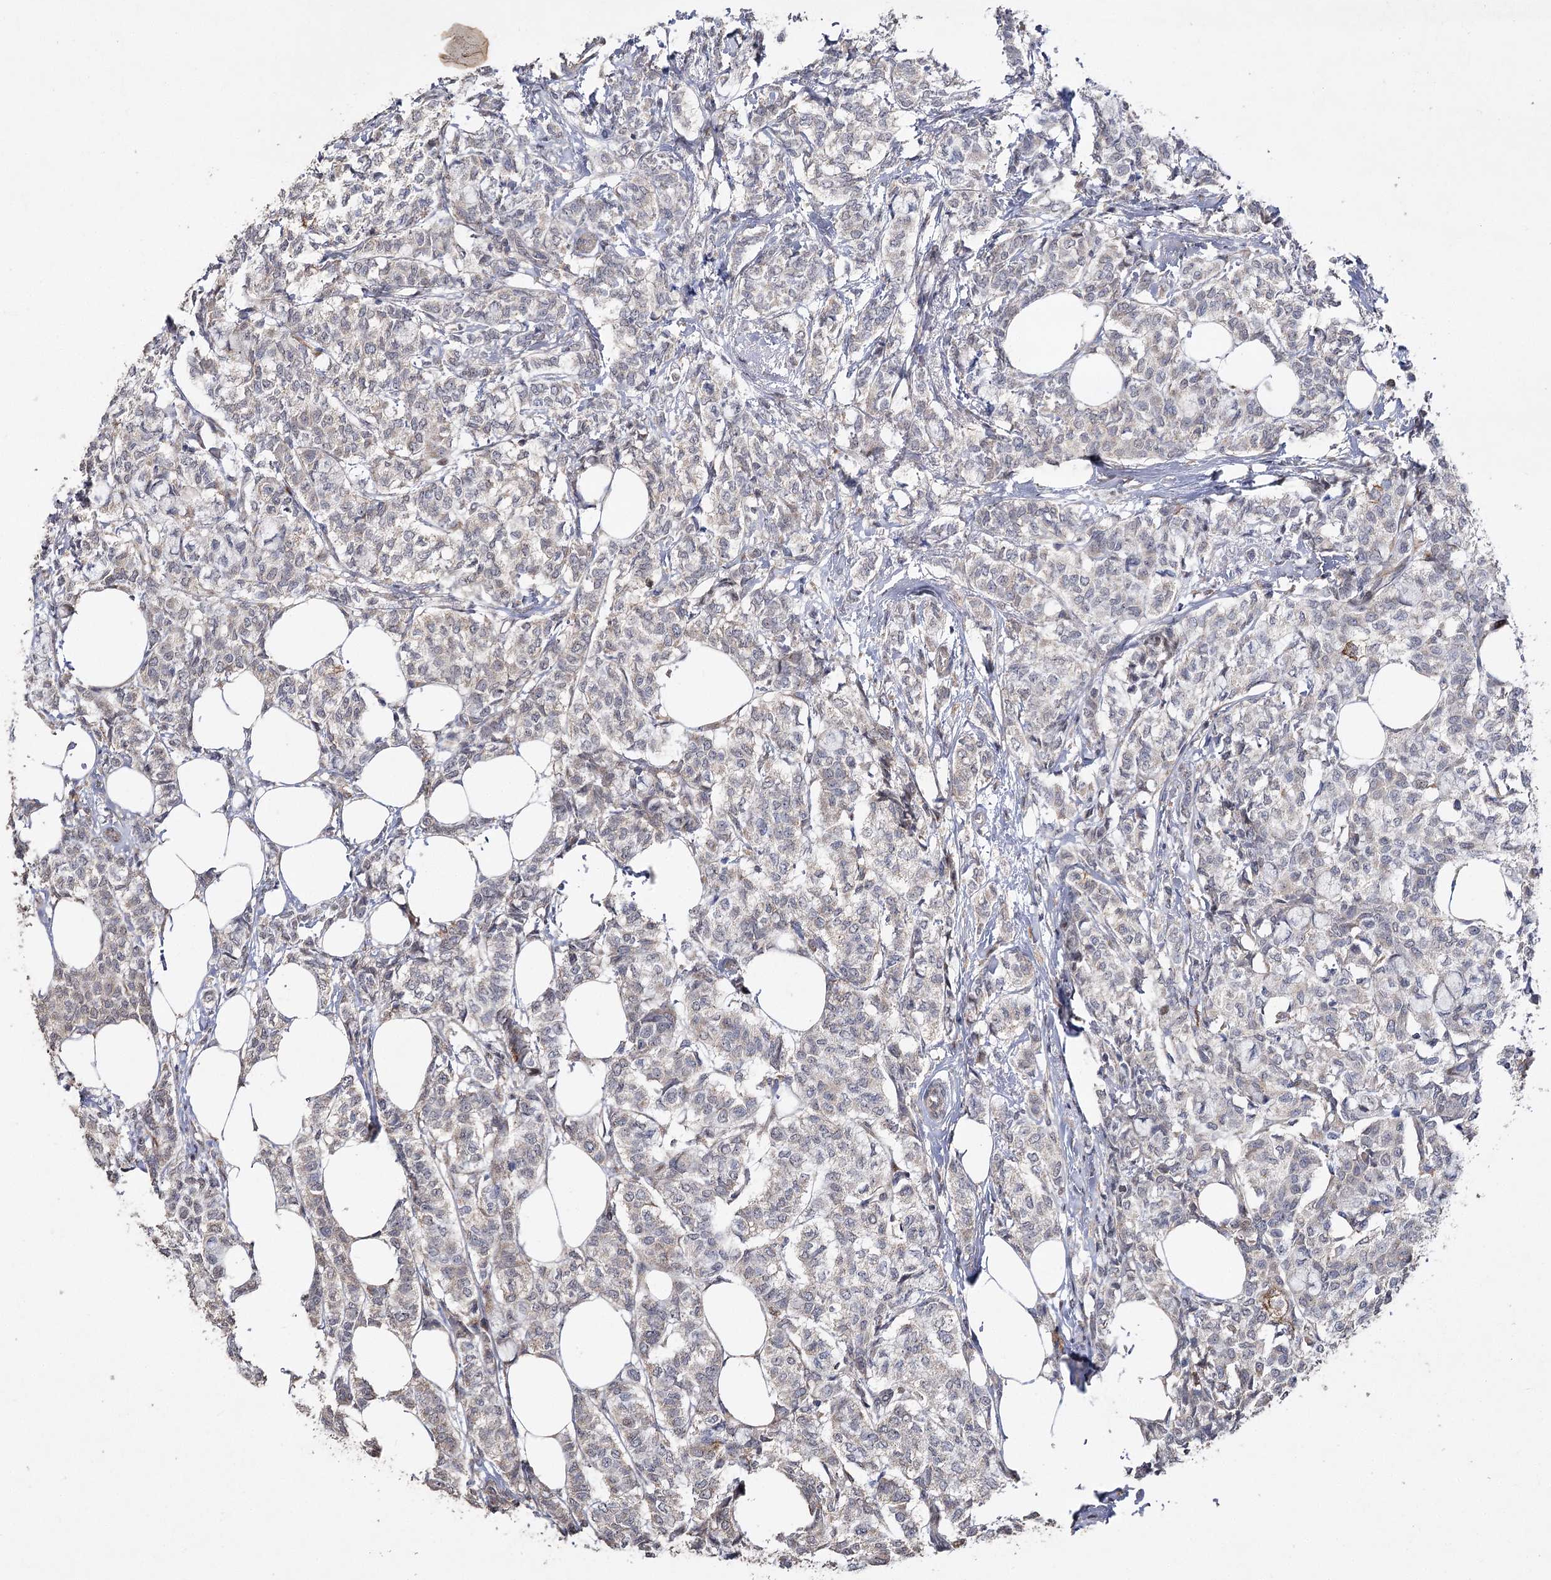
{"staining": {"intensity": "weak", "quantity": "25%-75%", "location": "cytoplasmic/membranous"}, "tissue": "breast cancer", "cell_type": "Tumor cells", "image_type": "cancer", "snomed": [{"axis": "morphology", "description": "Lobular carcinoma"}, {"axis": "topography", "description": "Breast"}], "caption": "Immunohistochemistry micrograph of breast lobular carcinoma stained for a protein (brown), which reveals low levels of weak cytoplasmic/membranous expression in approximately 25%-75% of tumor cells.", "gene": "OBSL1", "patient": {"sex": "female", "age": 60}}